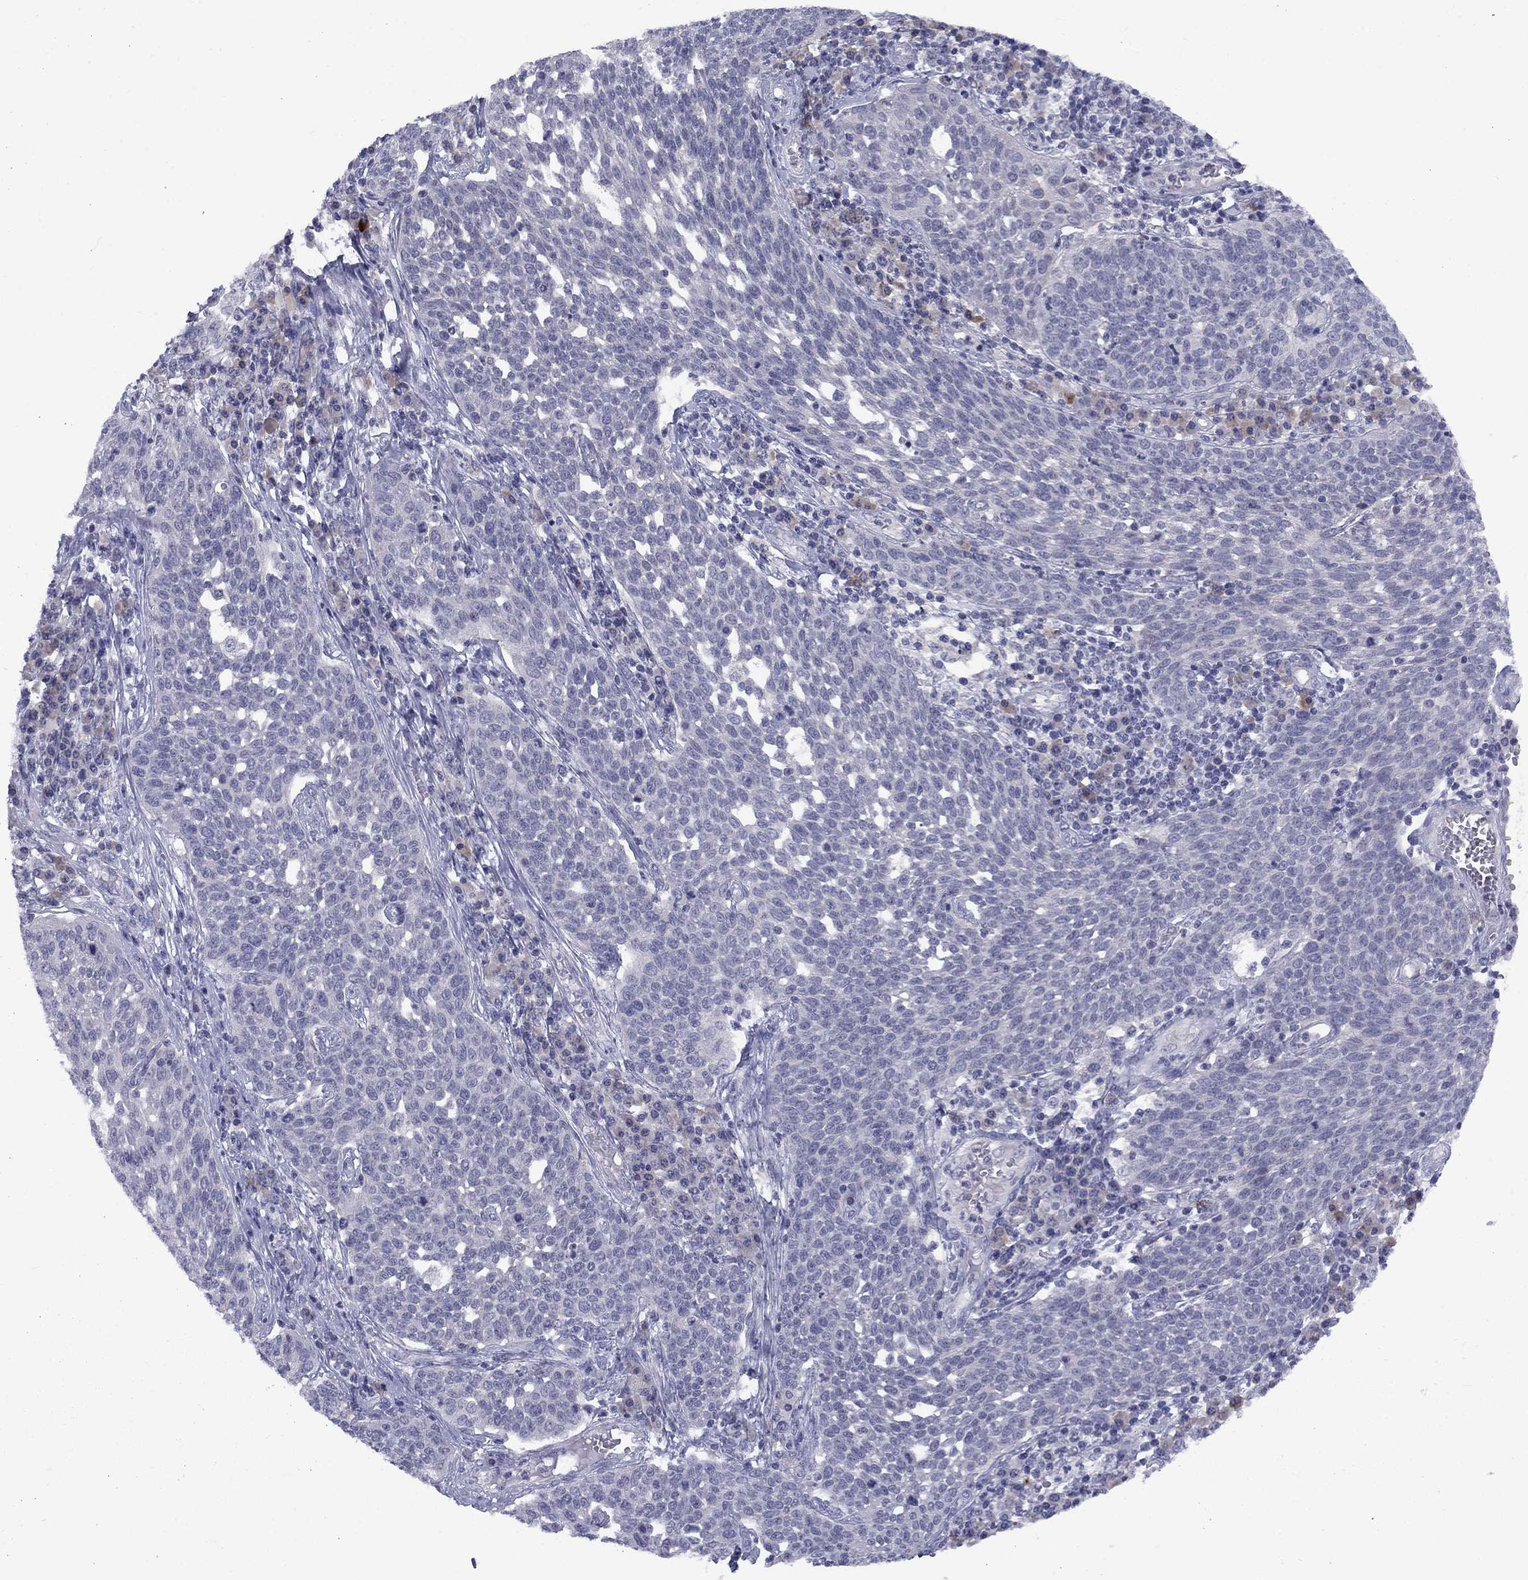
{"staining": {"intensity": "negative", "quantity": "none", "location": "none"}, "tissue": "cervical cancer", "cell_type": "Tumor cells", "image_type": "cancer", "snomed": [{"axis": "morphology", "description": "Squamous cell carcinoma, NOS"}, {"axis": "topography", "description": "Cervix"}], "caption": "Immunohistochemistry (IHC) micrograph of cervical cancer (squamous cell carcinoma) stained for a protein (brown), which reveals no staining in tumor cells. (Stains: DAB immunohistochemistry with hematoxylin counter stain, Microscopy: brightfield microscopy at high magnification).", "gene": "CACNA1A", "patient": {"sex": "female", "age": 34}}